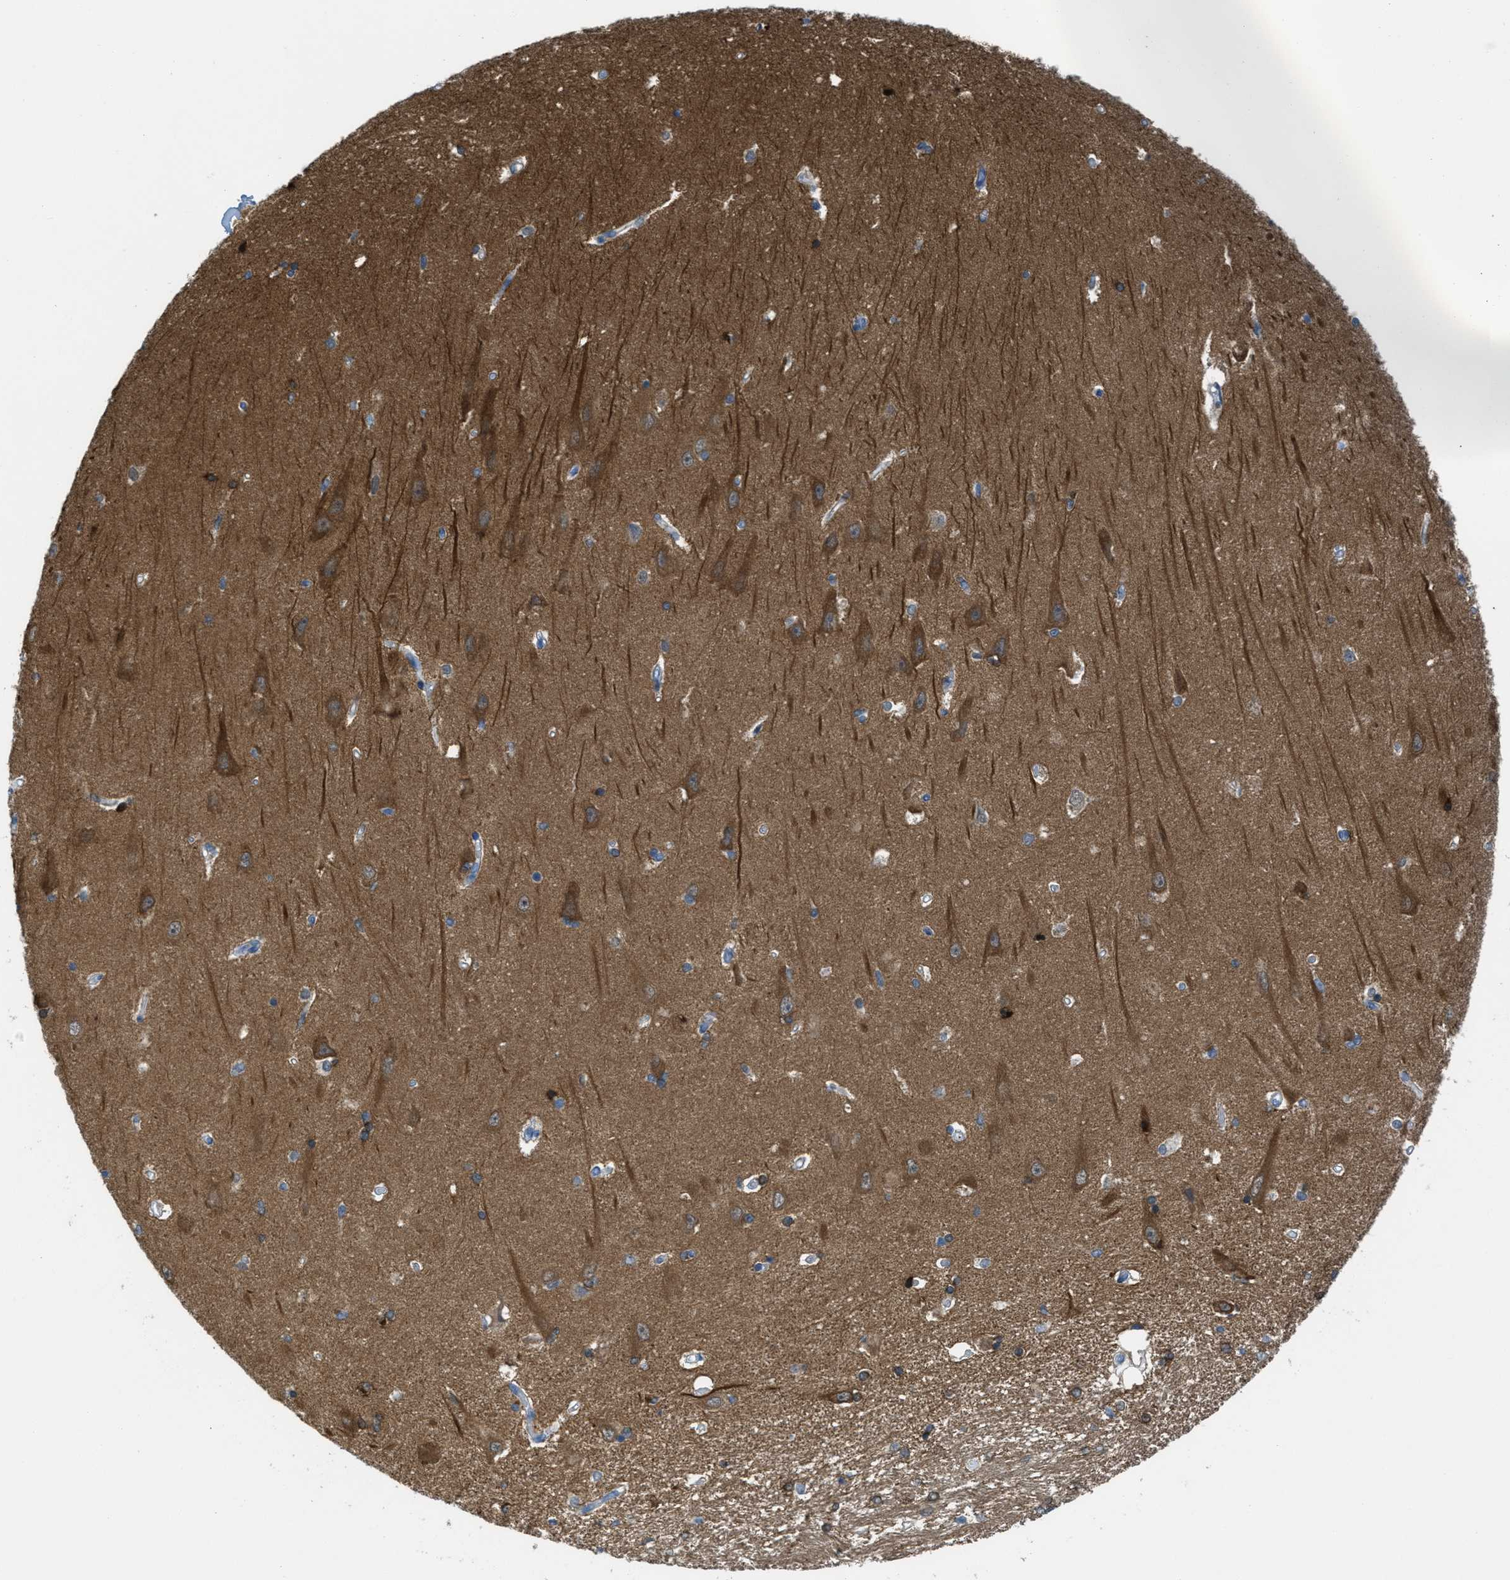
{"staining": {"intensity": "strong", "quantity": "25%-75%", "location": "cytoplasmic/membranous,nuclear"}, "tissue": "hippocampus", "cell_type": "Glial cells", "image_type": "normal", "snomed": [{"axis": "morphology", "description": "Normal tissue, NOS"}, {"axis": "topography", "description": "Hippocampus"}], "caption": "Unremarkable hippocampus shows strong cytoplasmic/membranous,nuclear positivity in approximately 25%-75% of glial cells, visualized by immunohistochemistry. Immunohistochemistry stains the protein in brown and the nuclei are stained blue.", "gene": "MAPRE2", "patient": {"sex": "male", "age": 45}}